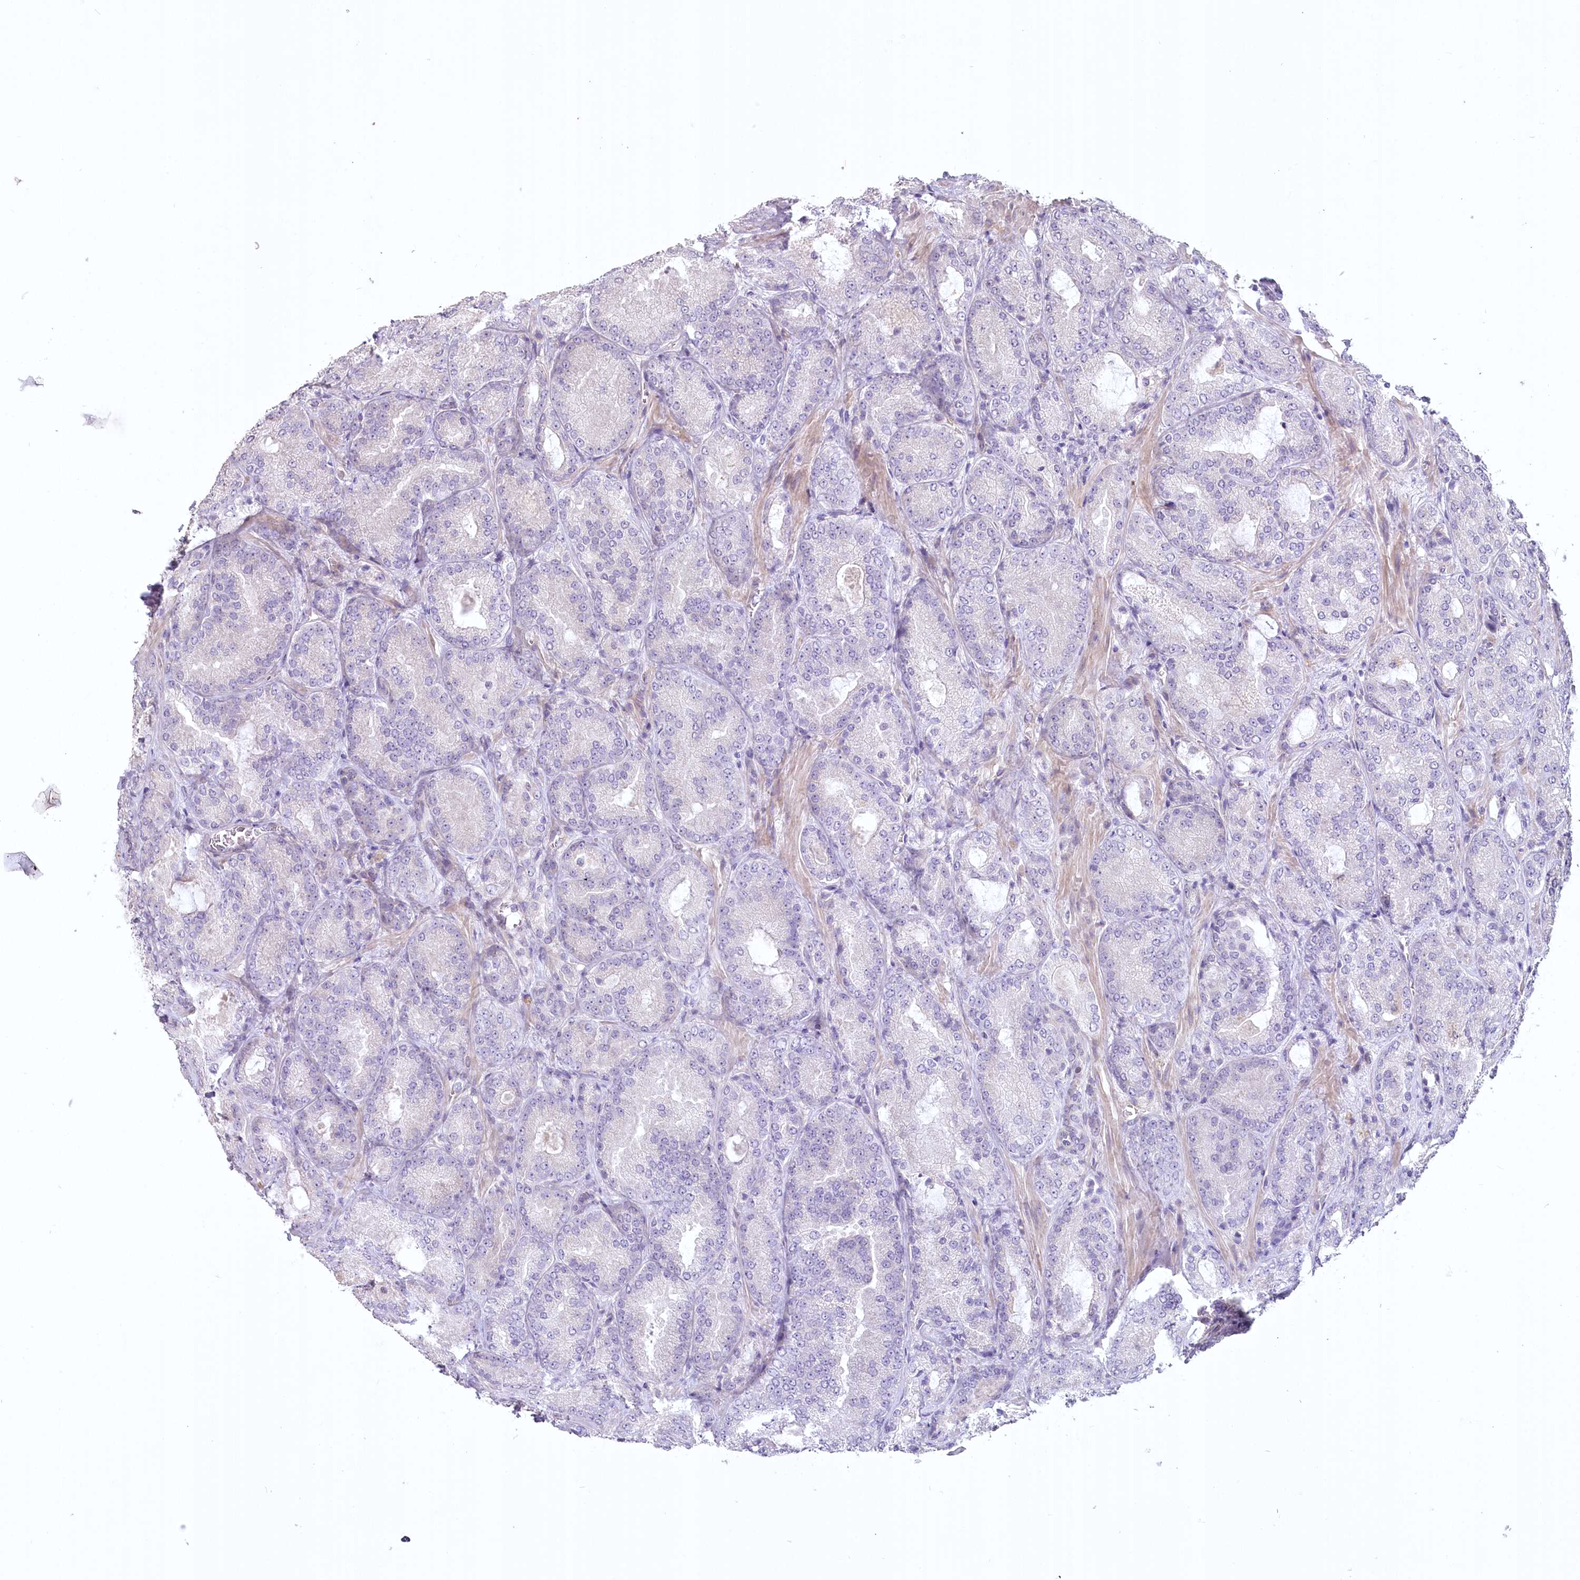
{"staining": {"intensity": "negative", "quantity": "none", "location": "none"}, "tissue": "prostate cancer", "cell_type": "Tumor cells", "image_type": "cancer", "snomed": [{"axis": "morphology", "description": "Adenocarcinoma, Low grade"}, {"axis": "topography", "description": "Prostate"}], "caption": "This is an immunohistochemistry histopathology image of prostate cancer (low-grade adenocarcinoma). There is no expression in tumor cells.", "gene": "USP11", "patient": {"sex": "male", "age": 74}}